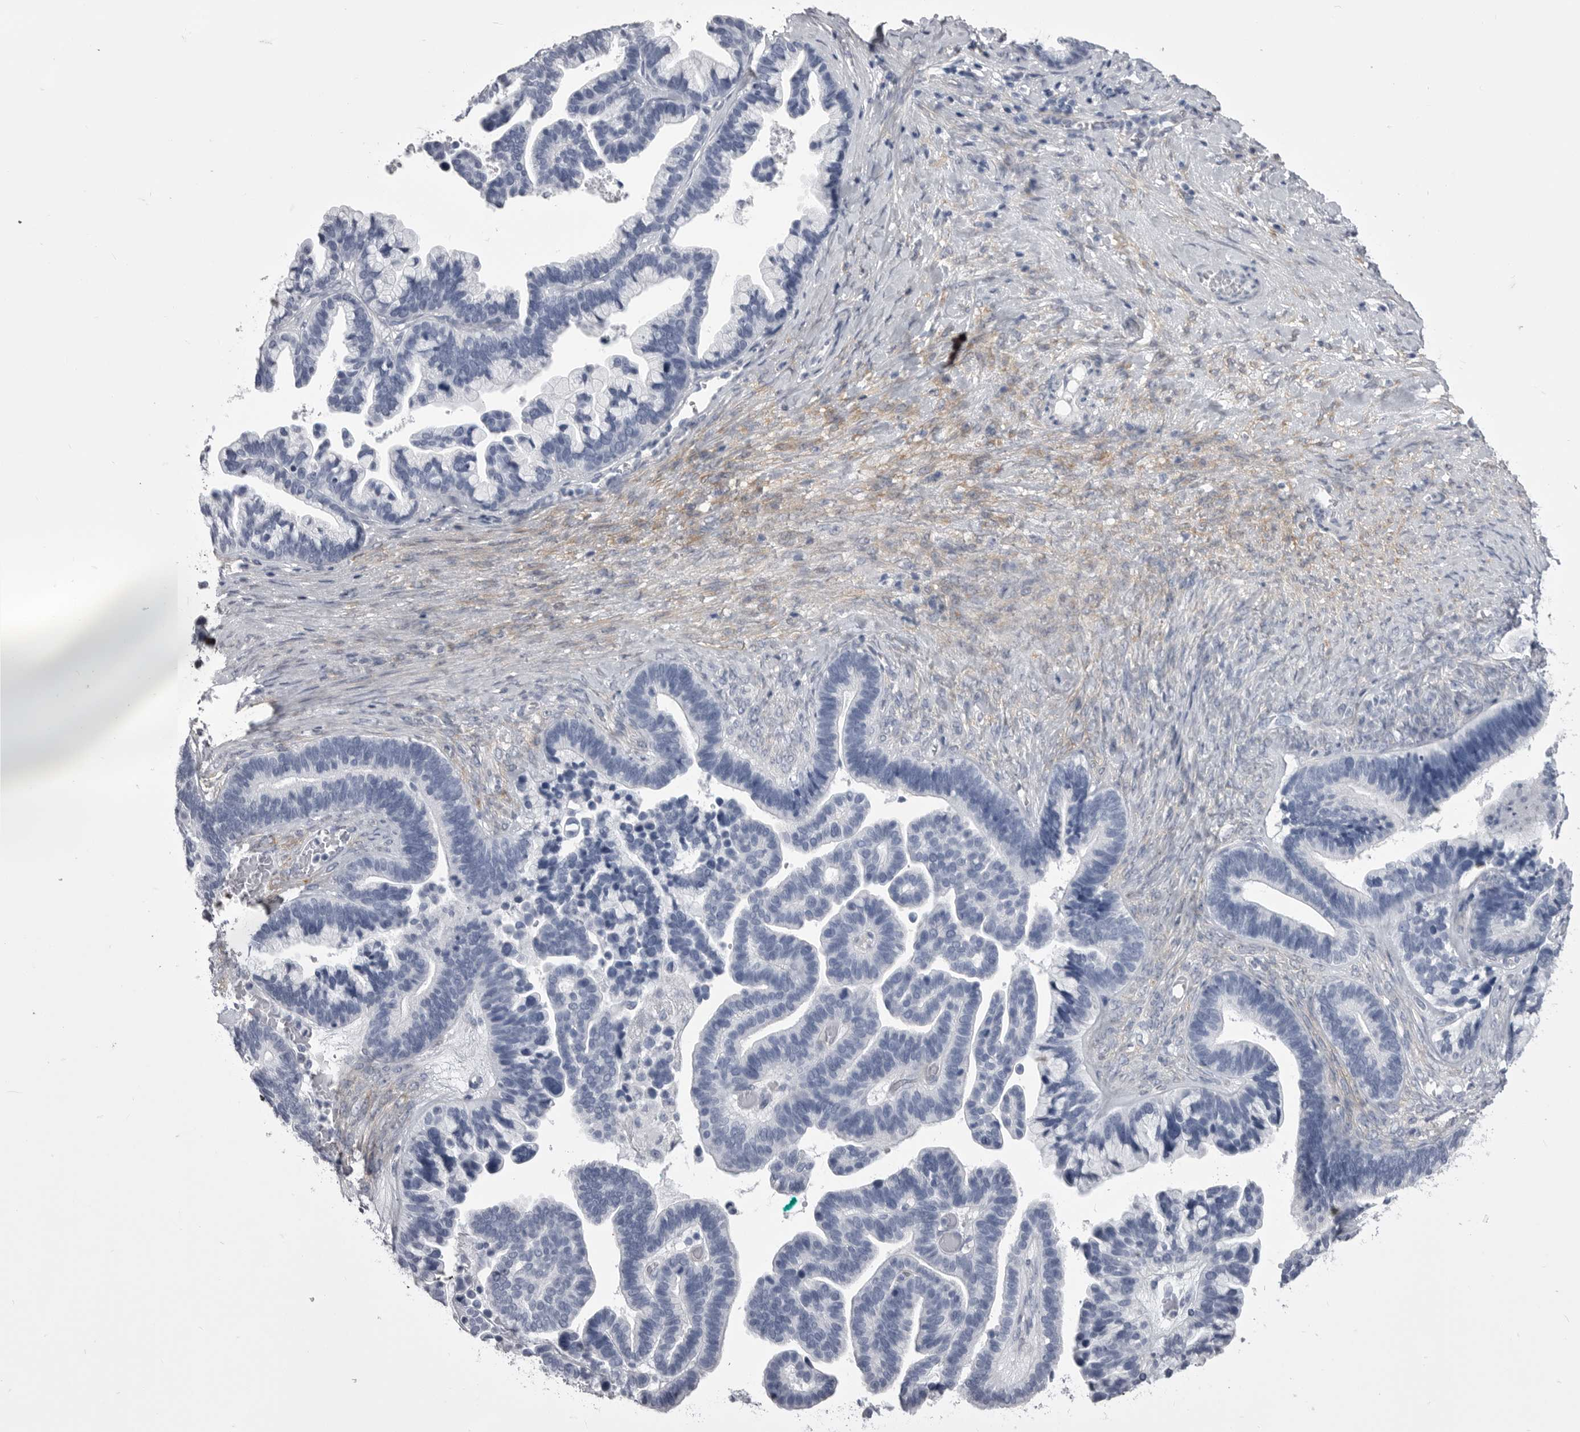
{"staining": {"intensity": "negative", "quantity": "none", "location": "none"}, "tissue": "ovarian cancer", "cell_type": "Tumor cells", "image_type": "cancer", "snomed": [{"axis": "morphology", "description": "Cystadenocarcinoma, serous, NOS"}, {"axis": "topography", "description": "Ovary"}], "caption": "Tumor cells are negative for protein expression in human ovarian cancer.", "gene": "ANK2", "patient": {"sex": "female", "age": 56}}